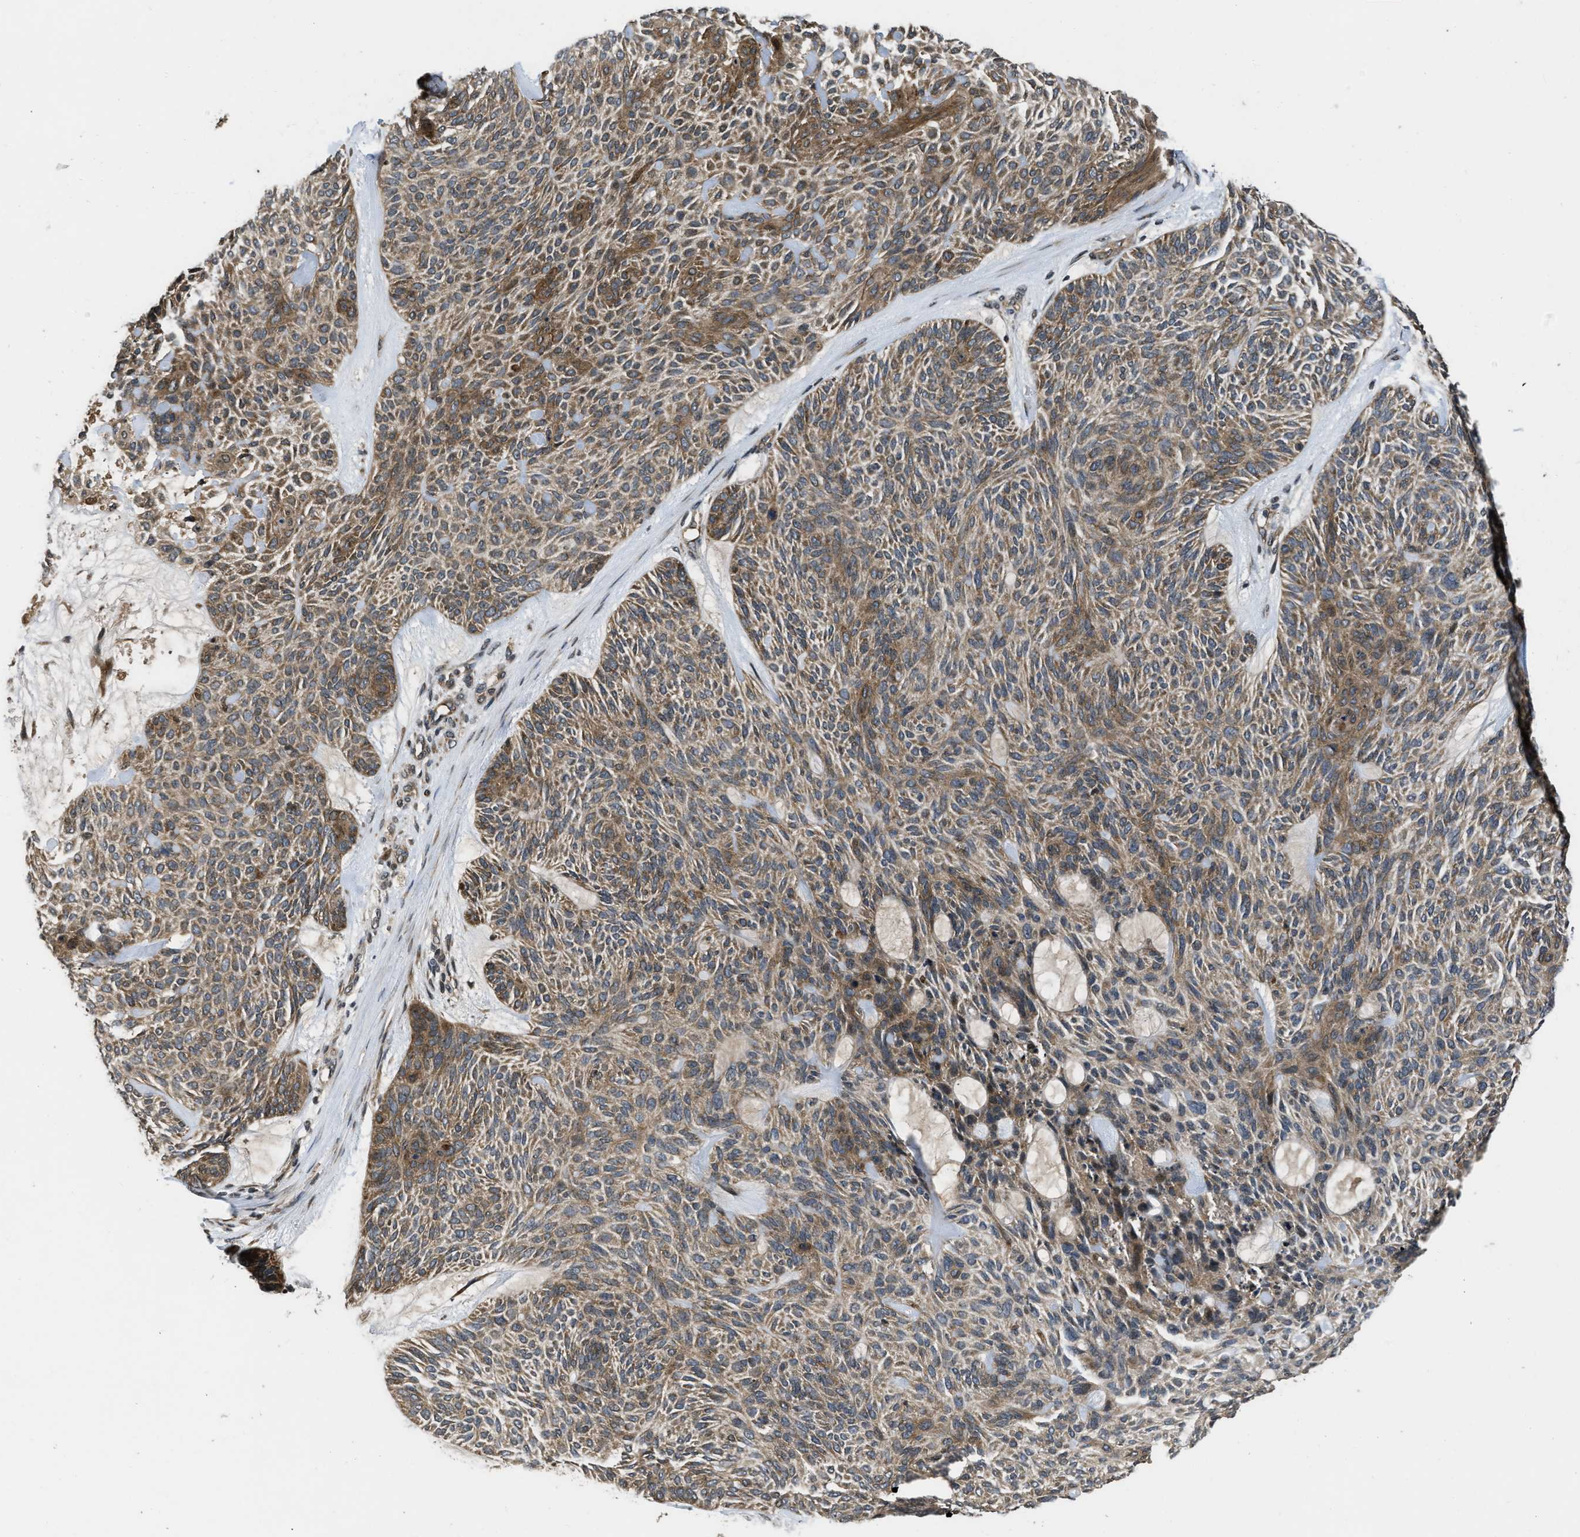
{"staining": {"intensity": "moderate", "quantity": ">75%", "location": "cytoplasmic/membranous"}, "tissue": "skin cancer", "cell_type": "Tumor cells", "image_type": "cancer", "snomed": [{"axis": "morphology", "description": "Basal cell carcinoma"}, {"axis": "topography", "description": "Skin"}], "caption": "Moderate cytoplasmic/membranous protein expression is identified in about >75% of tumor cells in skin basal cell carcinoma.", "gene": "SPTLC1", "patient": {"sex": "male", "age": 55}}